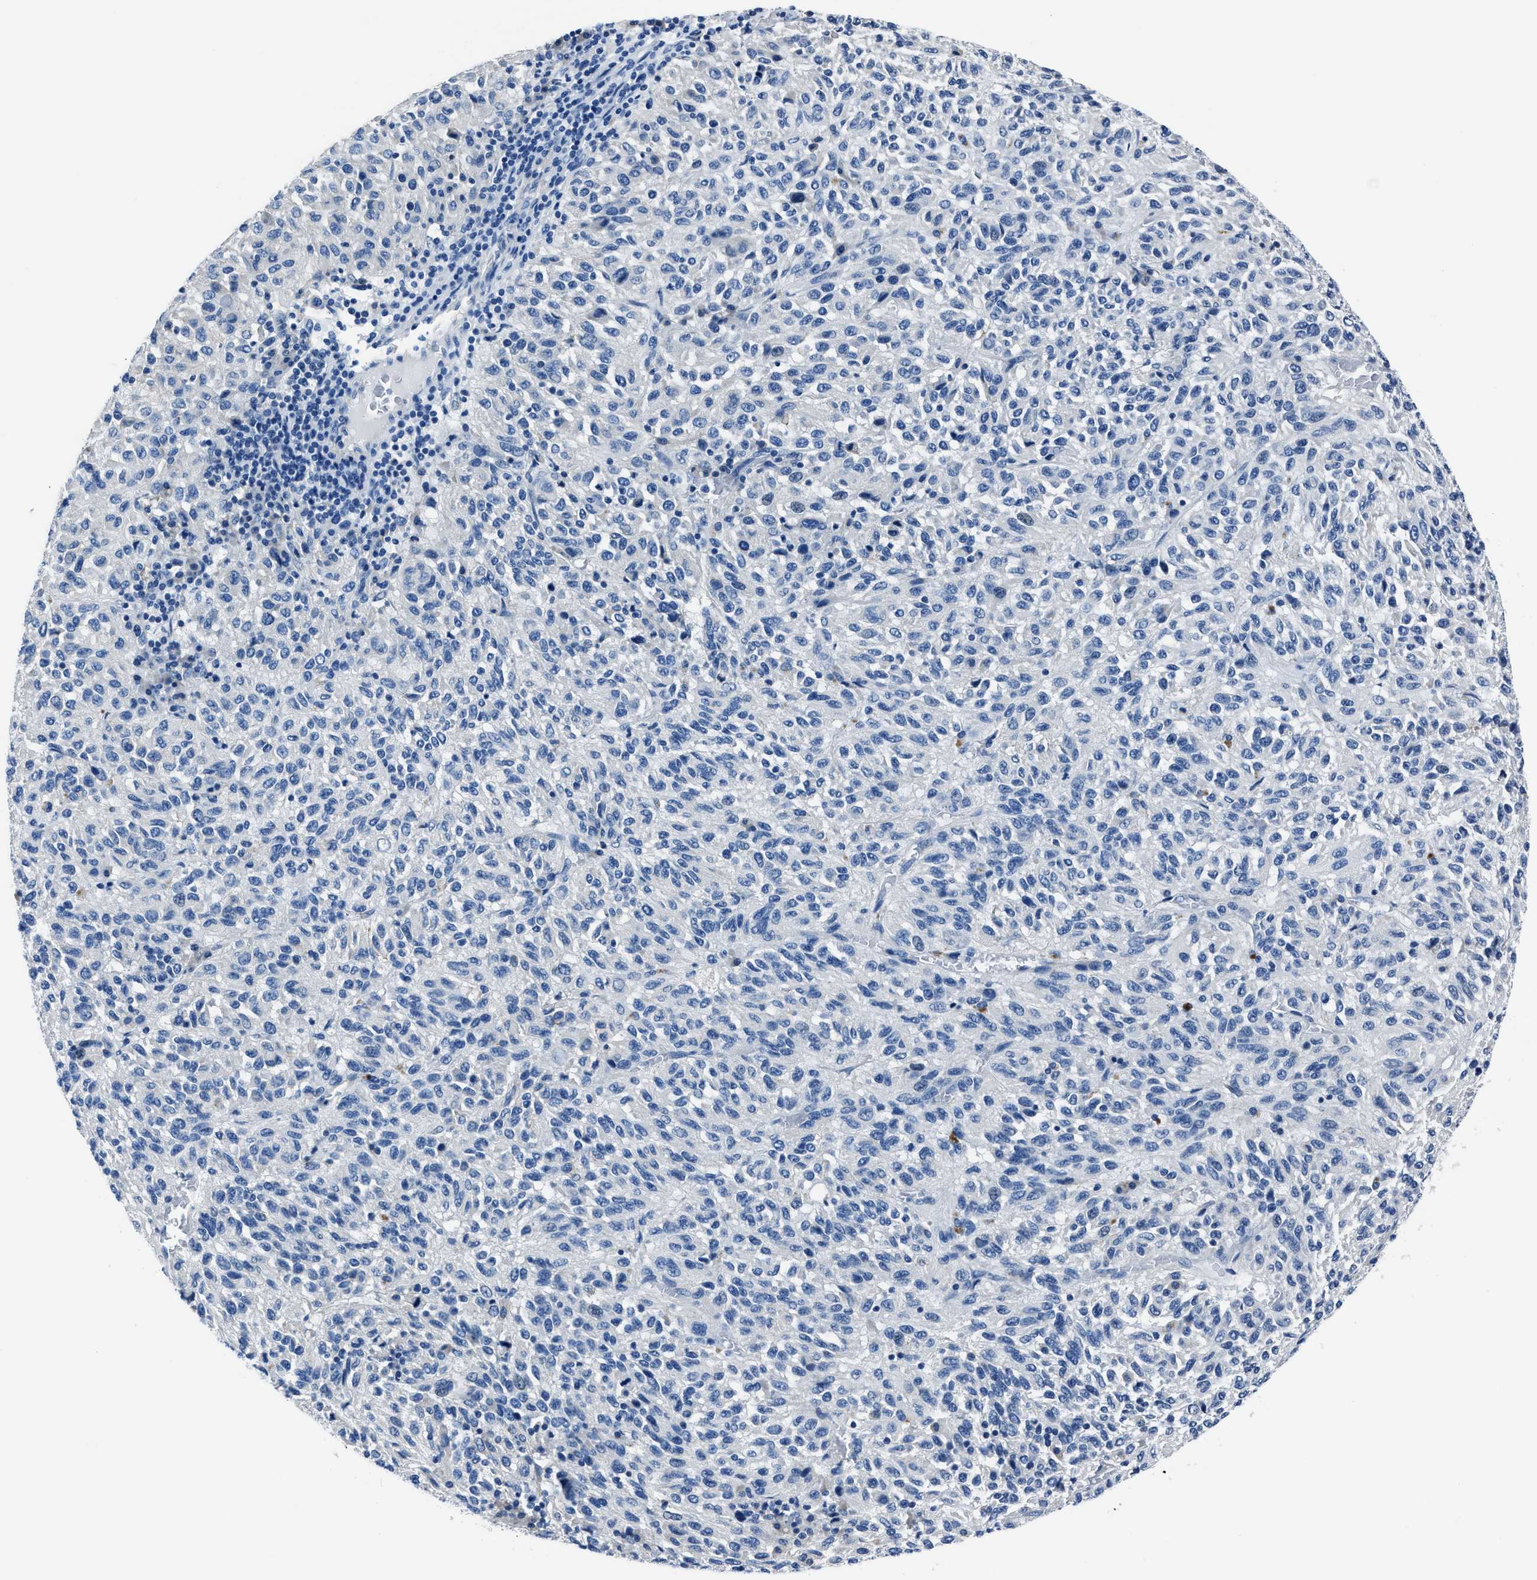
{"staining": {"intensity": "negative", "quantity": "none", "location": "none"}, "tissue": "melanoma", "cell_type": "Tumor cells", "image_type": "cancer", "snomed": [{"axis": "morphology", "description": "Malignant melanoma, Metastatic site"}, {"axis": "topography", "description": "Lung"}], "caption": "There is no significant expression in tumor cells of malignant melanoma (metastatic site).", "gene": "LMO7", "patient": {"sex": "male", "age": 64}}